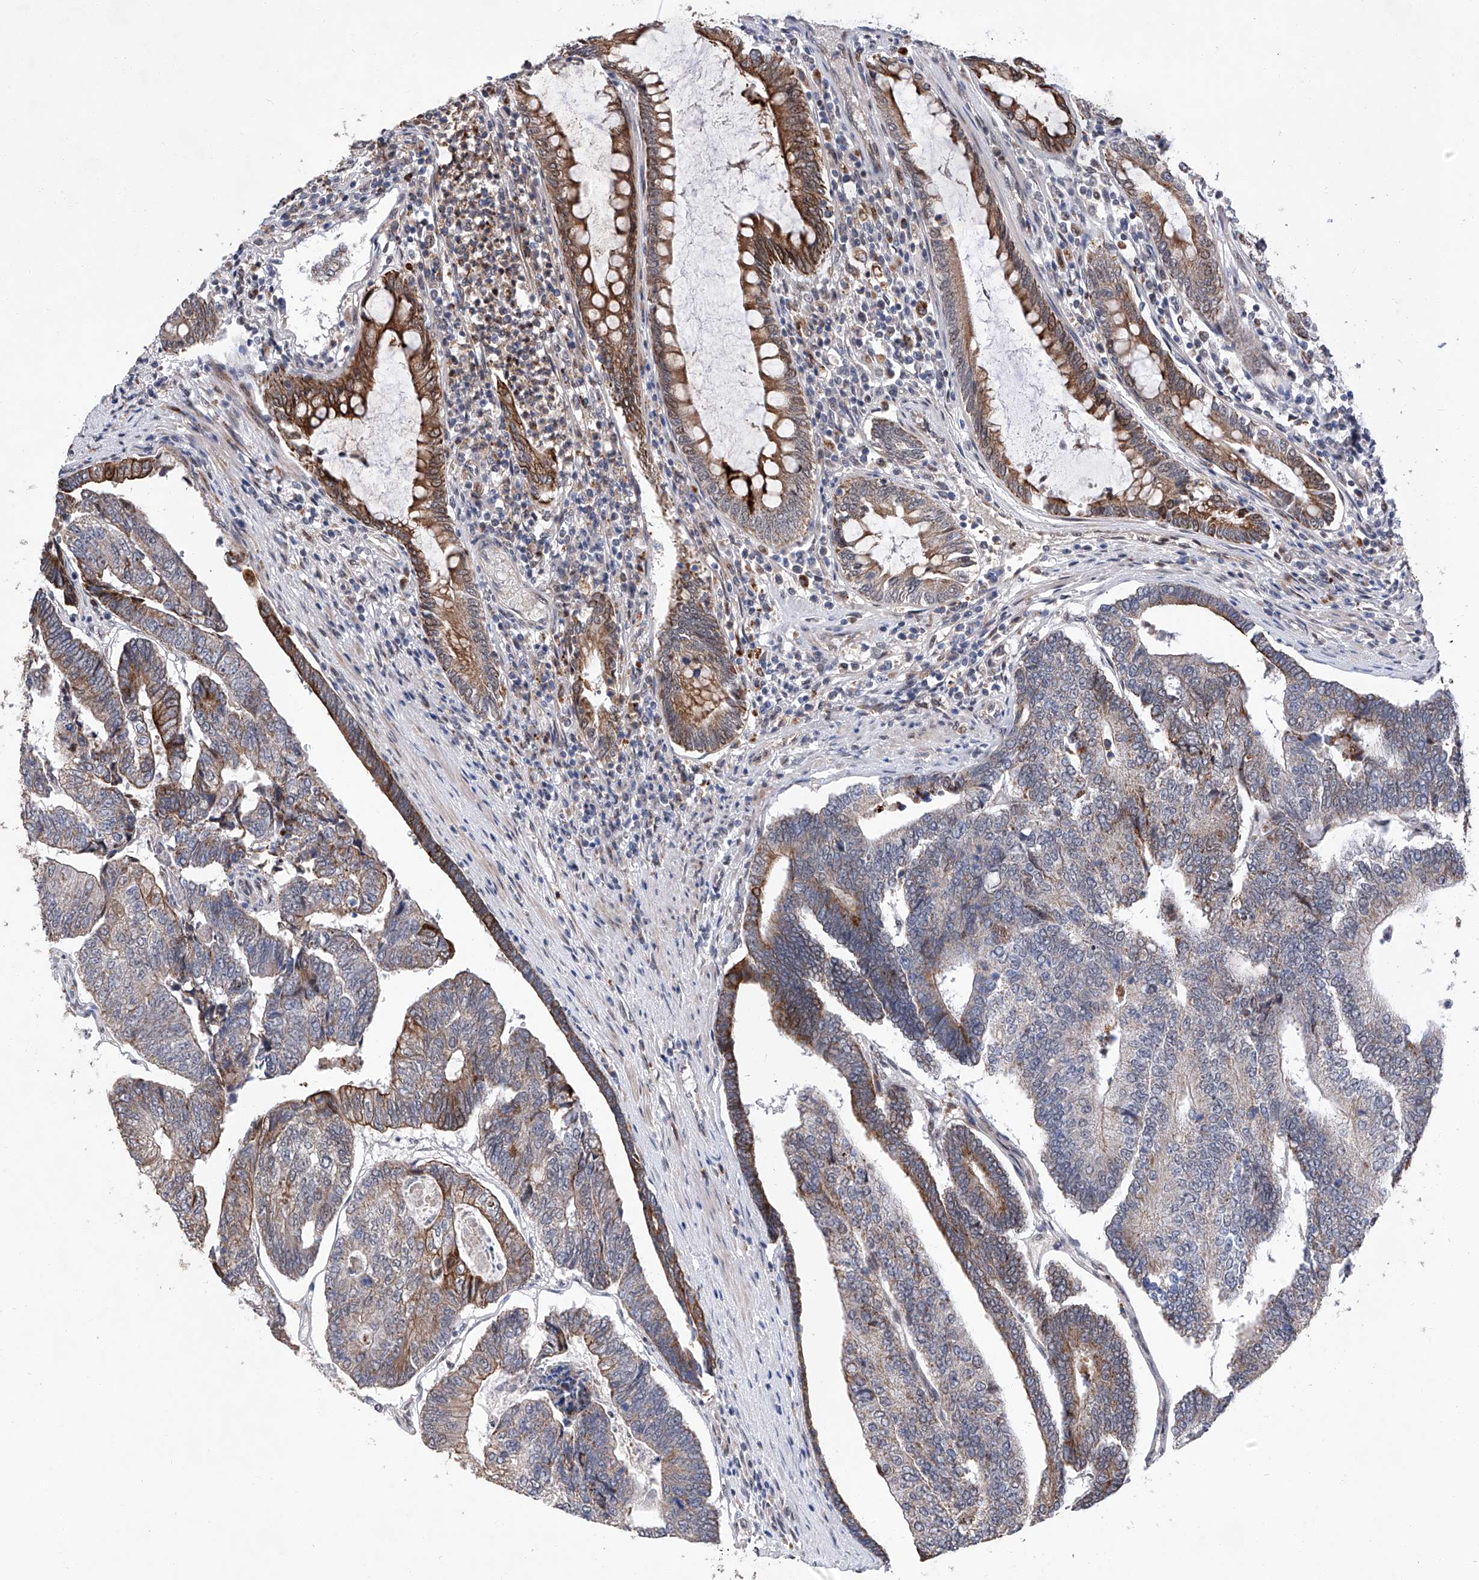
{"staining": {"intensity": "moderate", "quantity": "<25%", "location": "cytoplasmic/membranous"}, "tissue": "colorectal cancer", "cell_type": "Tumor cells", "image_type": "cancer", "snomed": [{"axis": "morphology", "description": "Adenocarcinoma, NOS"}, {"axis": "topography", "description": "Colon"}], "caption": "Adenocarcinoma (colorectal) tissue exhibits moderate cytoplasmic/membranous expression in approximately <25% of tumor cells, visualized by immunohistochemistry.", "gene": "FARP2", "patient": {"sex": "female", "age": 67}}